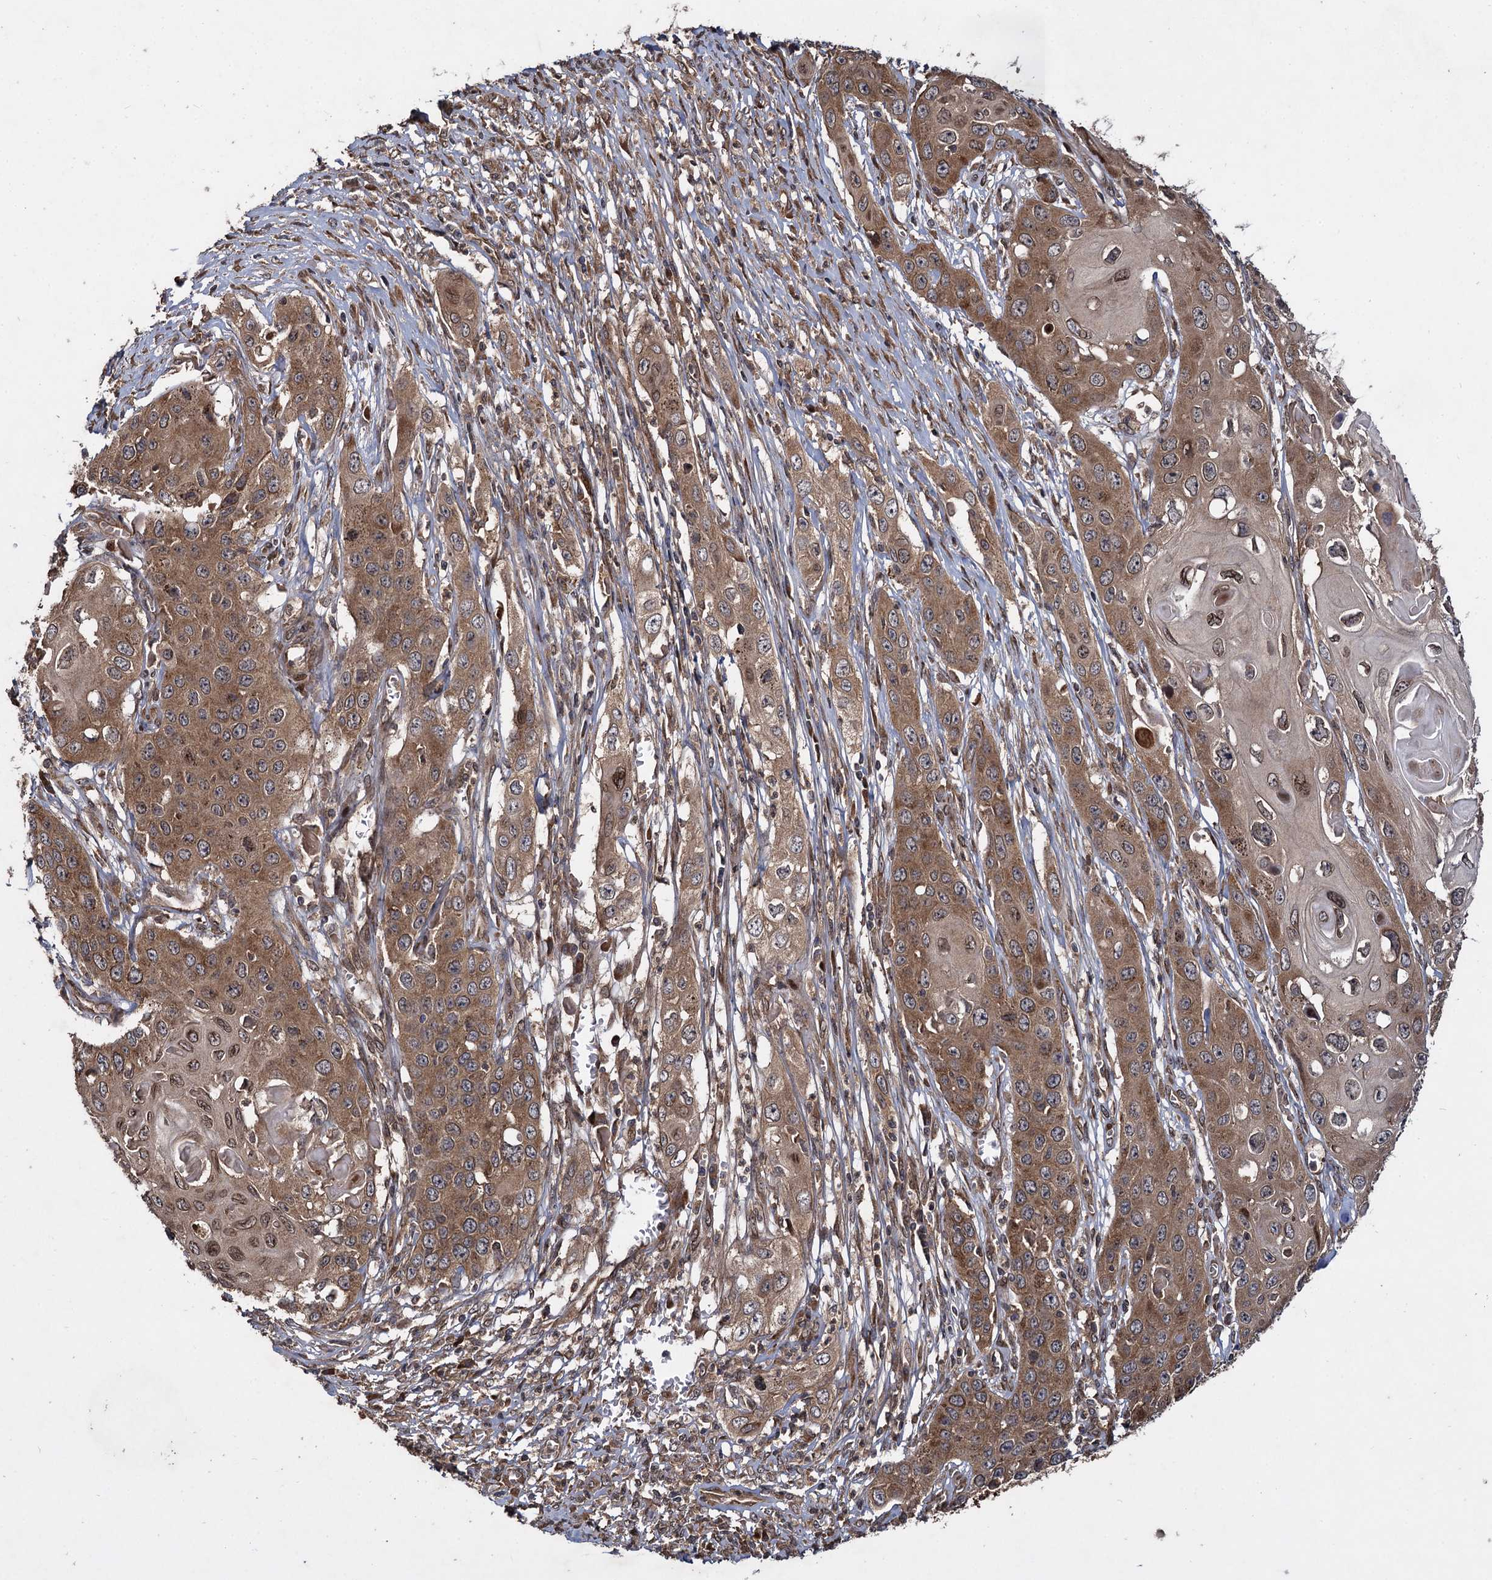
{"staining": {"intensity": "moderate", "quantity": ">75%", "location": "cytoplasmic/membranous,nuclear"}, "tissue": "skin cancer", "cell_type": "Tumor cells", "image_type": "cancer", "snomed": [{"axis": "morphology", "description": "Squamous cell carcinoma, NOS"}, {"axis": "topography", "description": "Skin"}], "caption": "Brown immunohistochemical staining in human skin squamous cell carcinoma reveals moderate cytoplasmic/membranous and nuclear expression in approximately >75% of tumor cells. (Brightfield microscopy of DAB IHC at high magnification).", "gene": "DCP1B", "patient": {"sex": "male", "age": 55}}